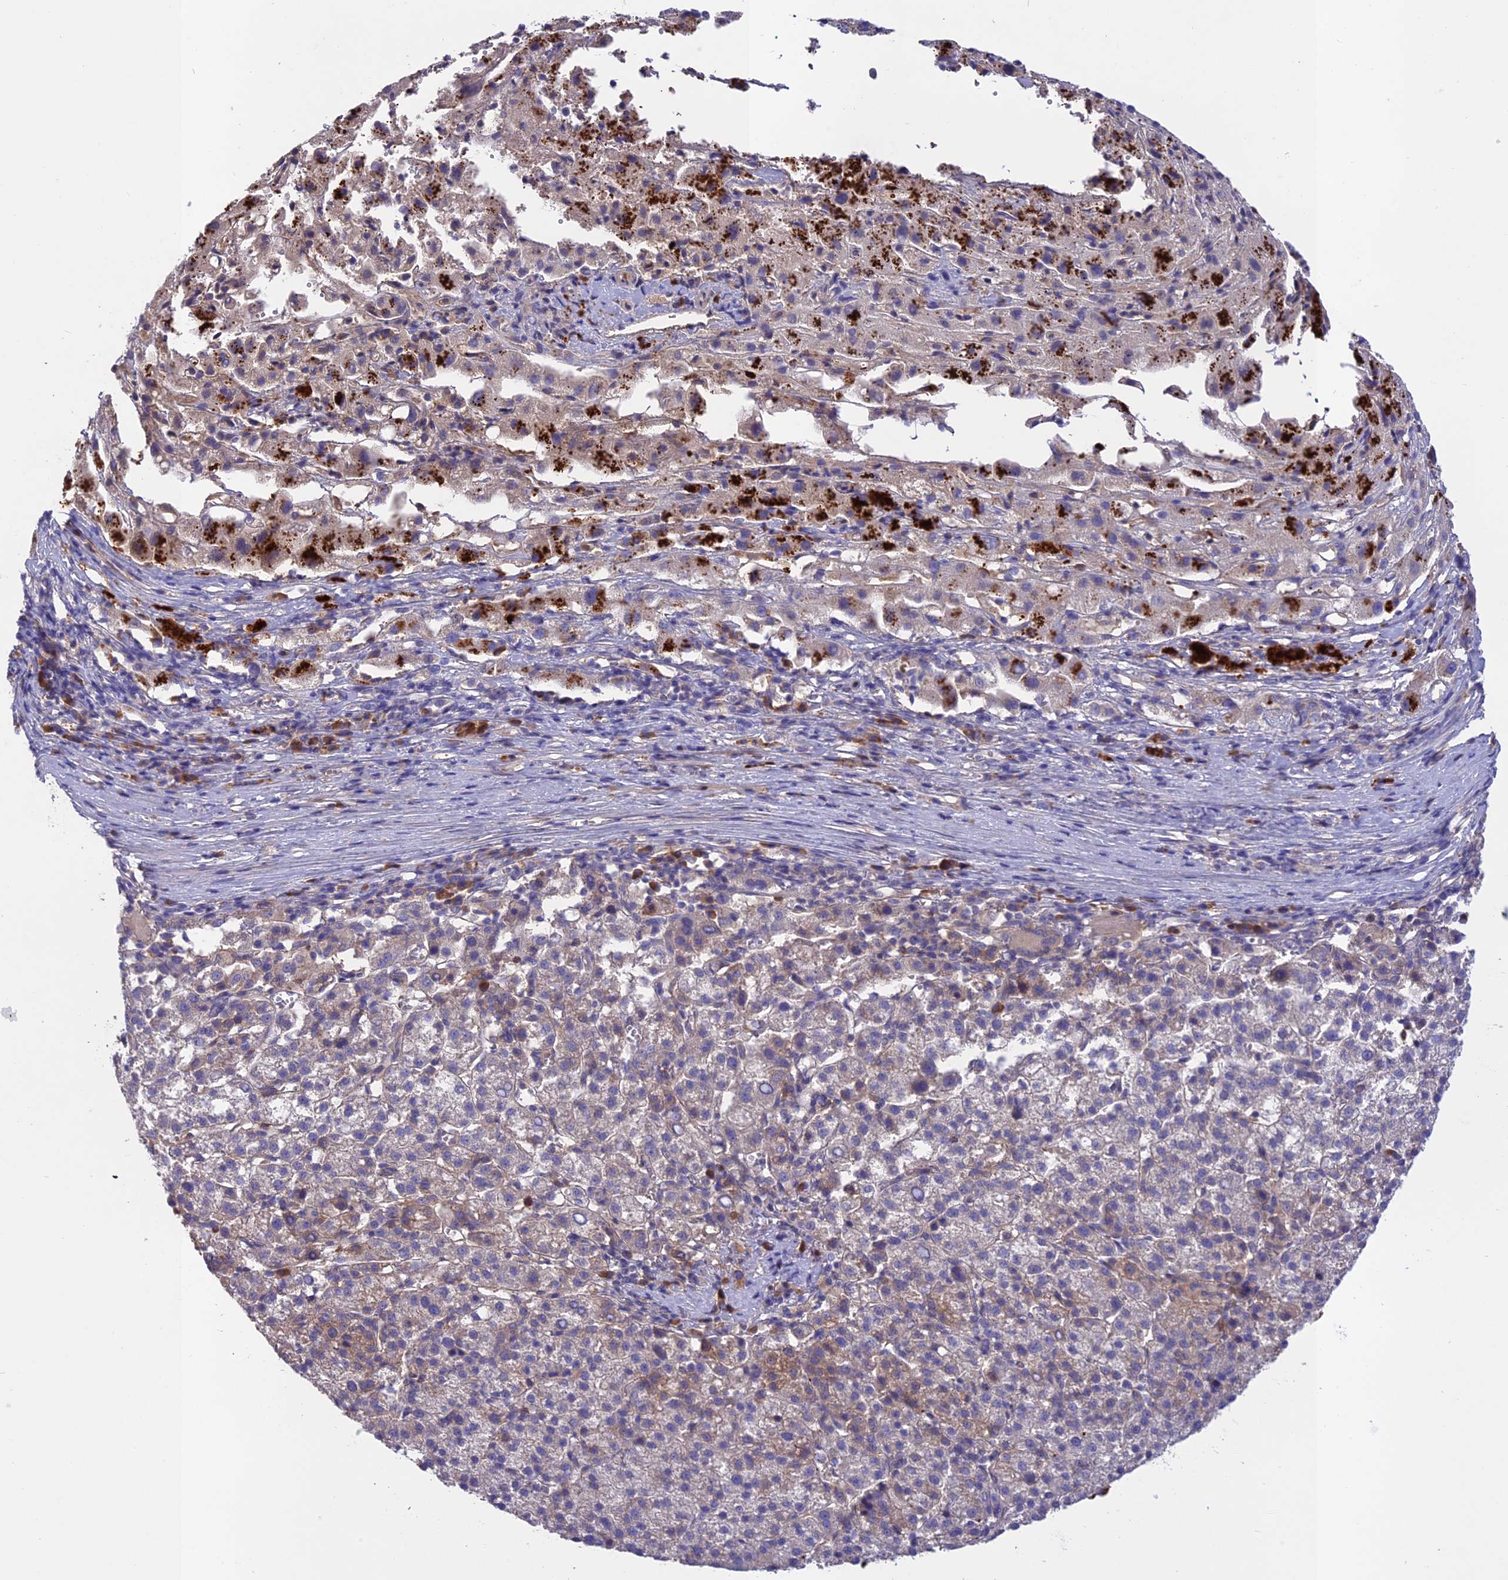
{"staining": {"intensity": "weak", "quantity": "<25%", "location": "cytoplasmic/membranous"}, "tissue": "liver cancer", "cell_type": "Tumor cells", "image_type": "cancer", "snomed": [{"axis": "morphology", "description": "Carcinoma, Hepatocellular, NOS"}, {"axis": "topography", "description": "Liver"}], "caption": "Immunohistochemical staining of human liver cancer (hepatocellular carcinoma) exhibits no significant positivity in tumor cells.", "gene": "ADO", "patient": {"sex": "female", "age": 58}}